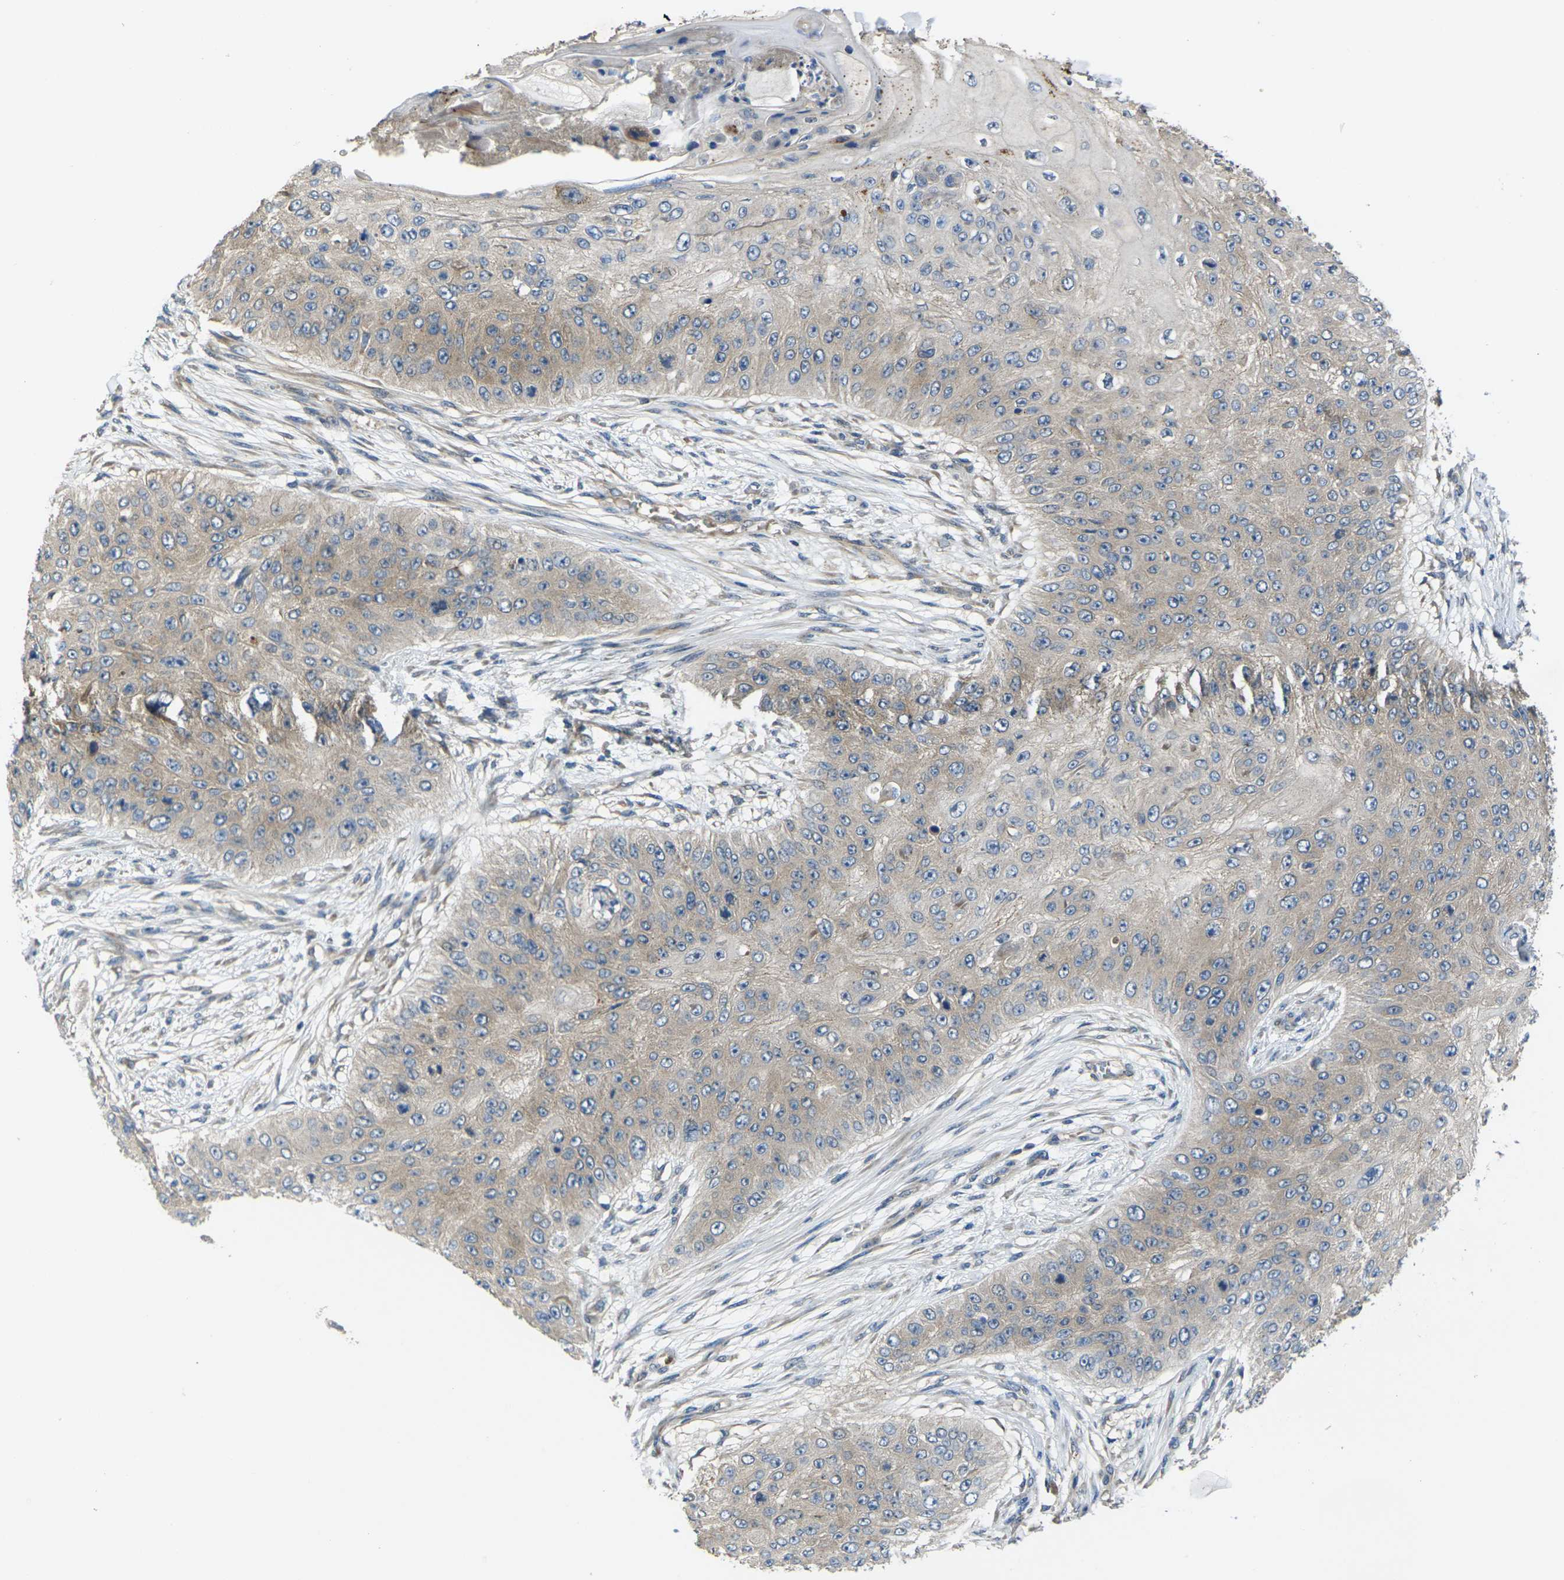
{"staining": {"intensity": "weak", "quantity": "25%-75%", "location": "cytoplasmic/membranous"}, "tissue": "skin cancer", "cell_type": "Tumor cells", "image_type": "cancer", "snomed": [{"axis": "morphology", "description": "Squamous cell carcinoma, NOS"}, {"axis": "topography", "description": "Skin"}], "caption": "There is low levels of weak cytoplasmic/membranous staining in tumor cells of skin squamous cell carcinoma, as demonstrated by immunohistochemical staining (brown color).", "gene": "GNA12", "patient": {"sex": "female", "age": 80}}